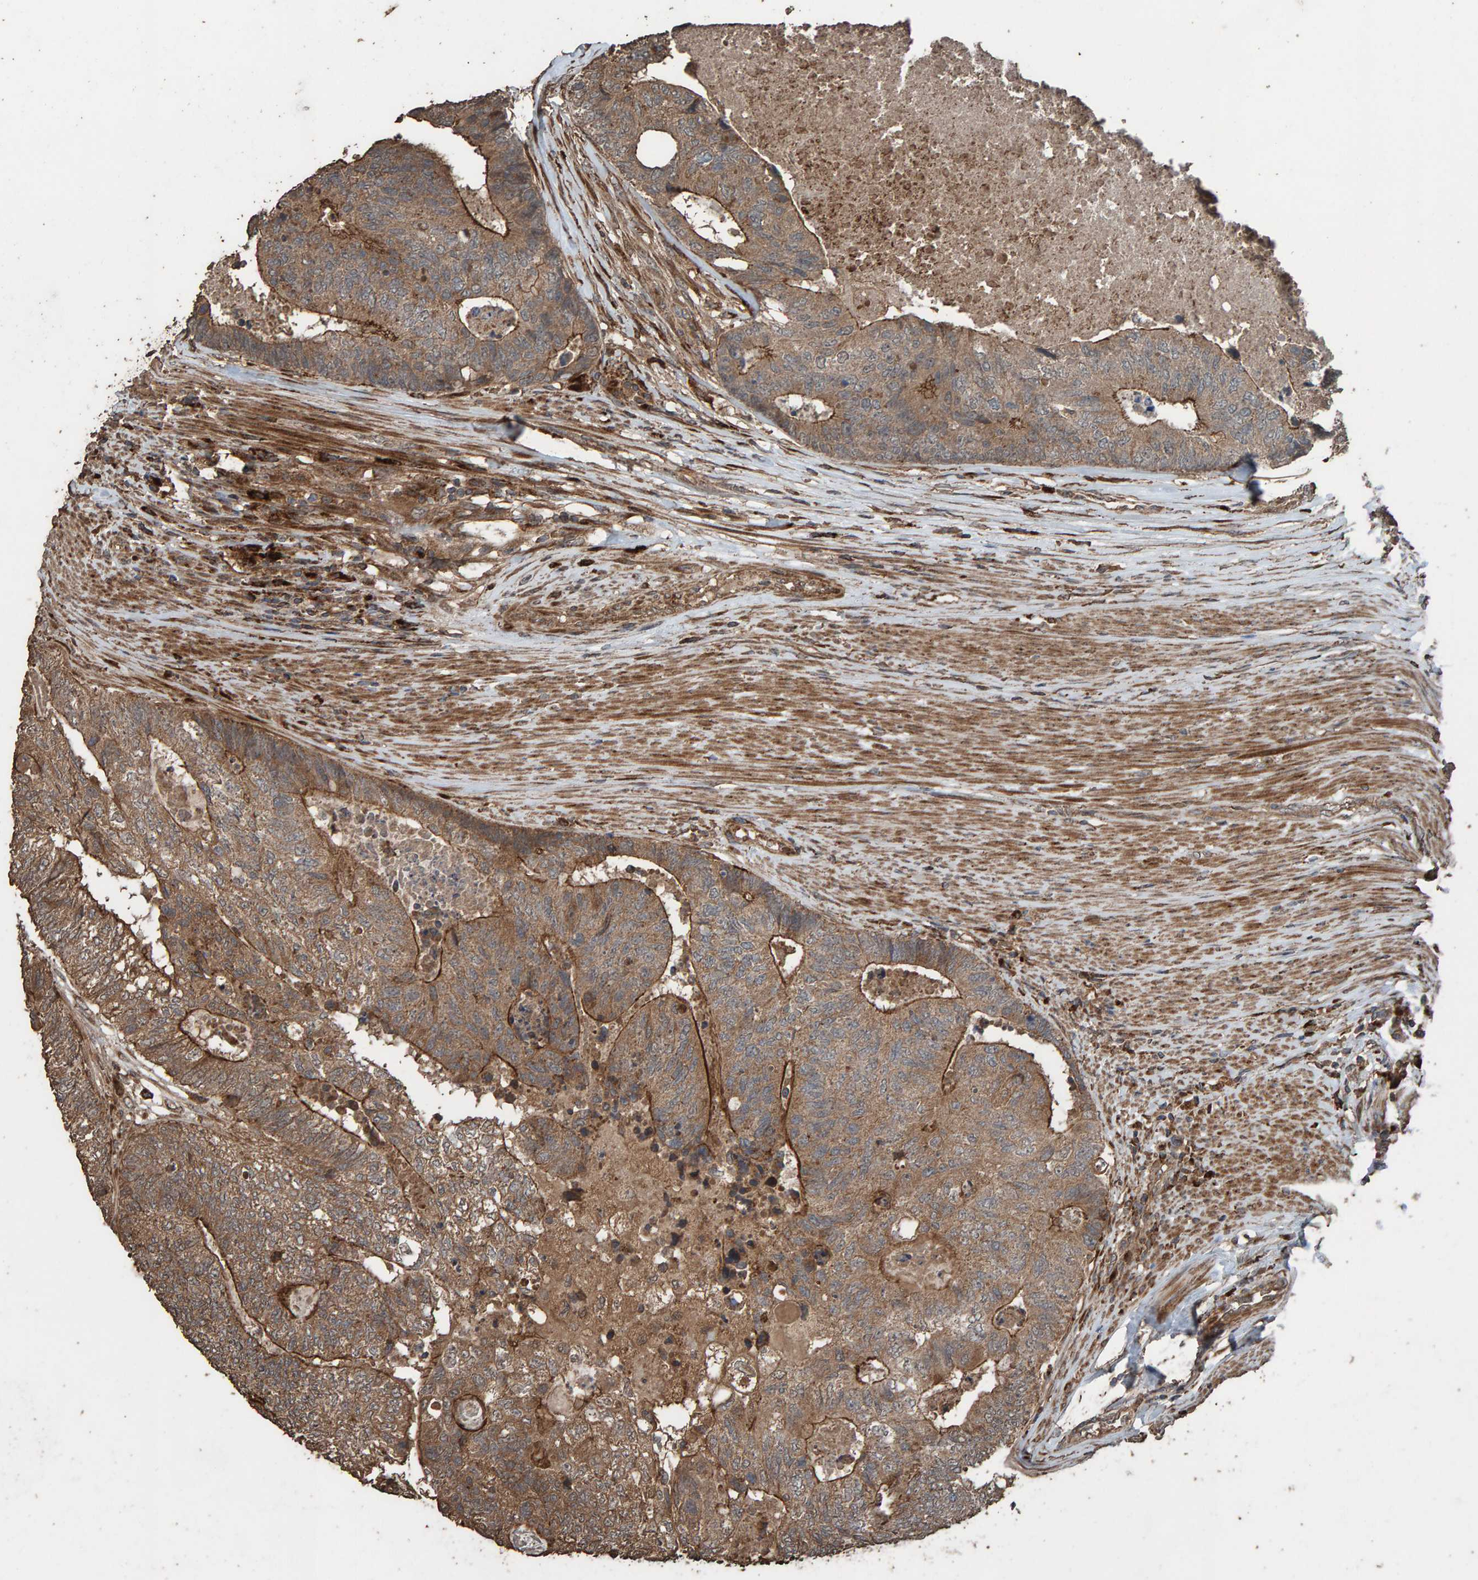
{"staining": {"intensity": "moderate", "quantity": ">75%", "location": "cytoplasmic/membranous"}, "tissue": "colorectal cancer", "cell_type": "Tumor cells", "image_type": "cancer", "snomed": [{"axis": "morphology", "description": "Adenocarcinoma, NOS"}, {"axis": "topography", "description": "Colon"}], "caption": "Brown immunohistochemical staining in adenocarcinoma (colorectal) exhibits moderate cytoplasmic/membranous positivity in approximately >75% of tumor cells.", "gene": "DUS1L", "patient": {"sex": "female", "age": 67}}